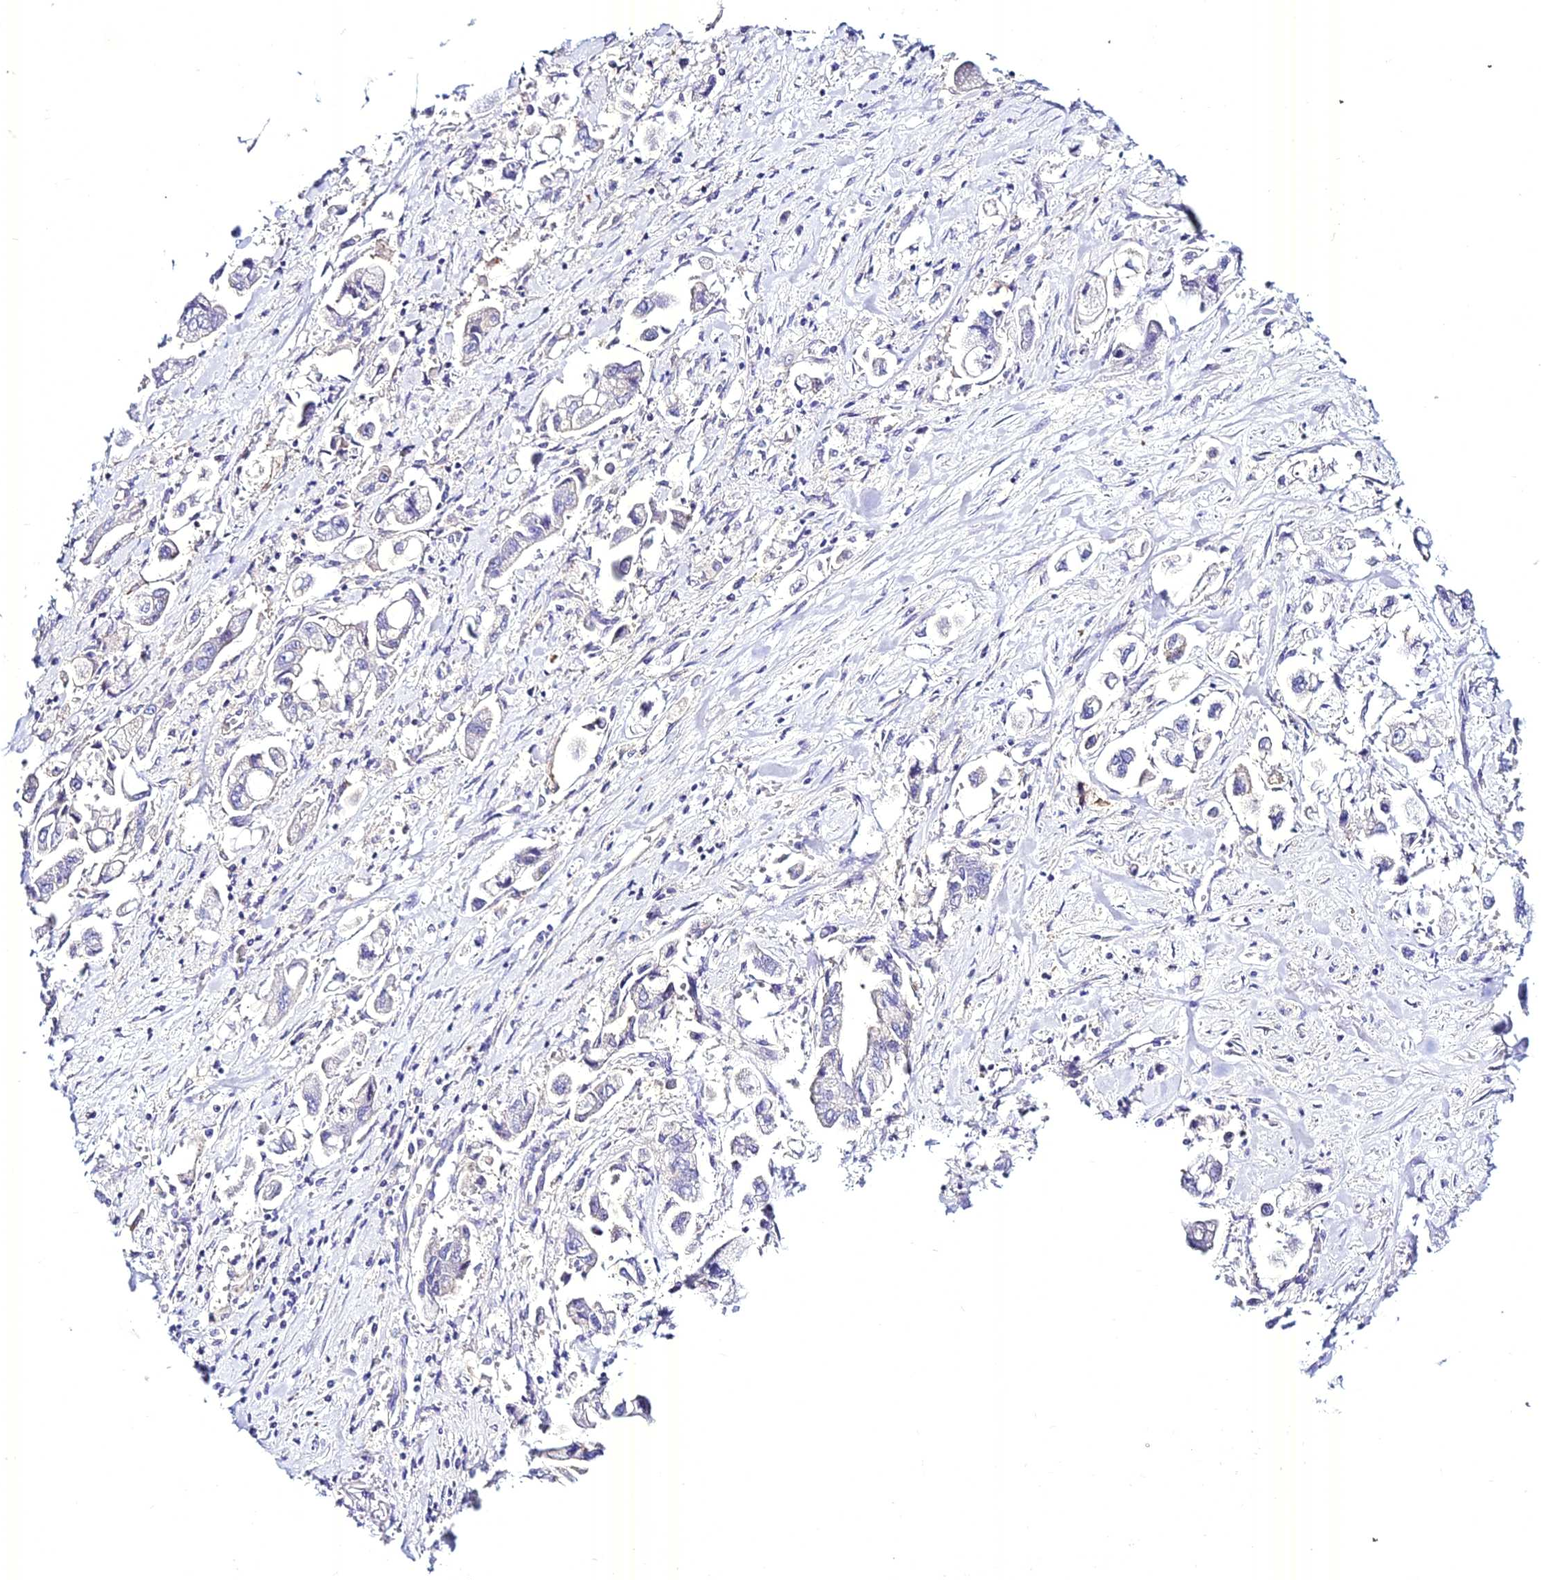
{"staining": {"intensity": "negative", "quantity": "none", "location": "none"}, "tissue": "stomach cancer", "cell_type": "Tumor cells", "image_type": "cancer", "snomed": [{"axis": "morphology", "description": "Adenocarcinoma, NOS"}, {"axis": "topography", "description": "Stomach"}], "caption": "Human stomach cancer (adenocarcinoma) stained for a protein using IHC shows no staining in tumor cells.", "gene": "ATG16L2", "patient": {"sex": "male", "age": 62}}